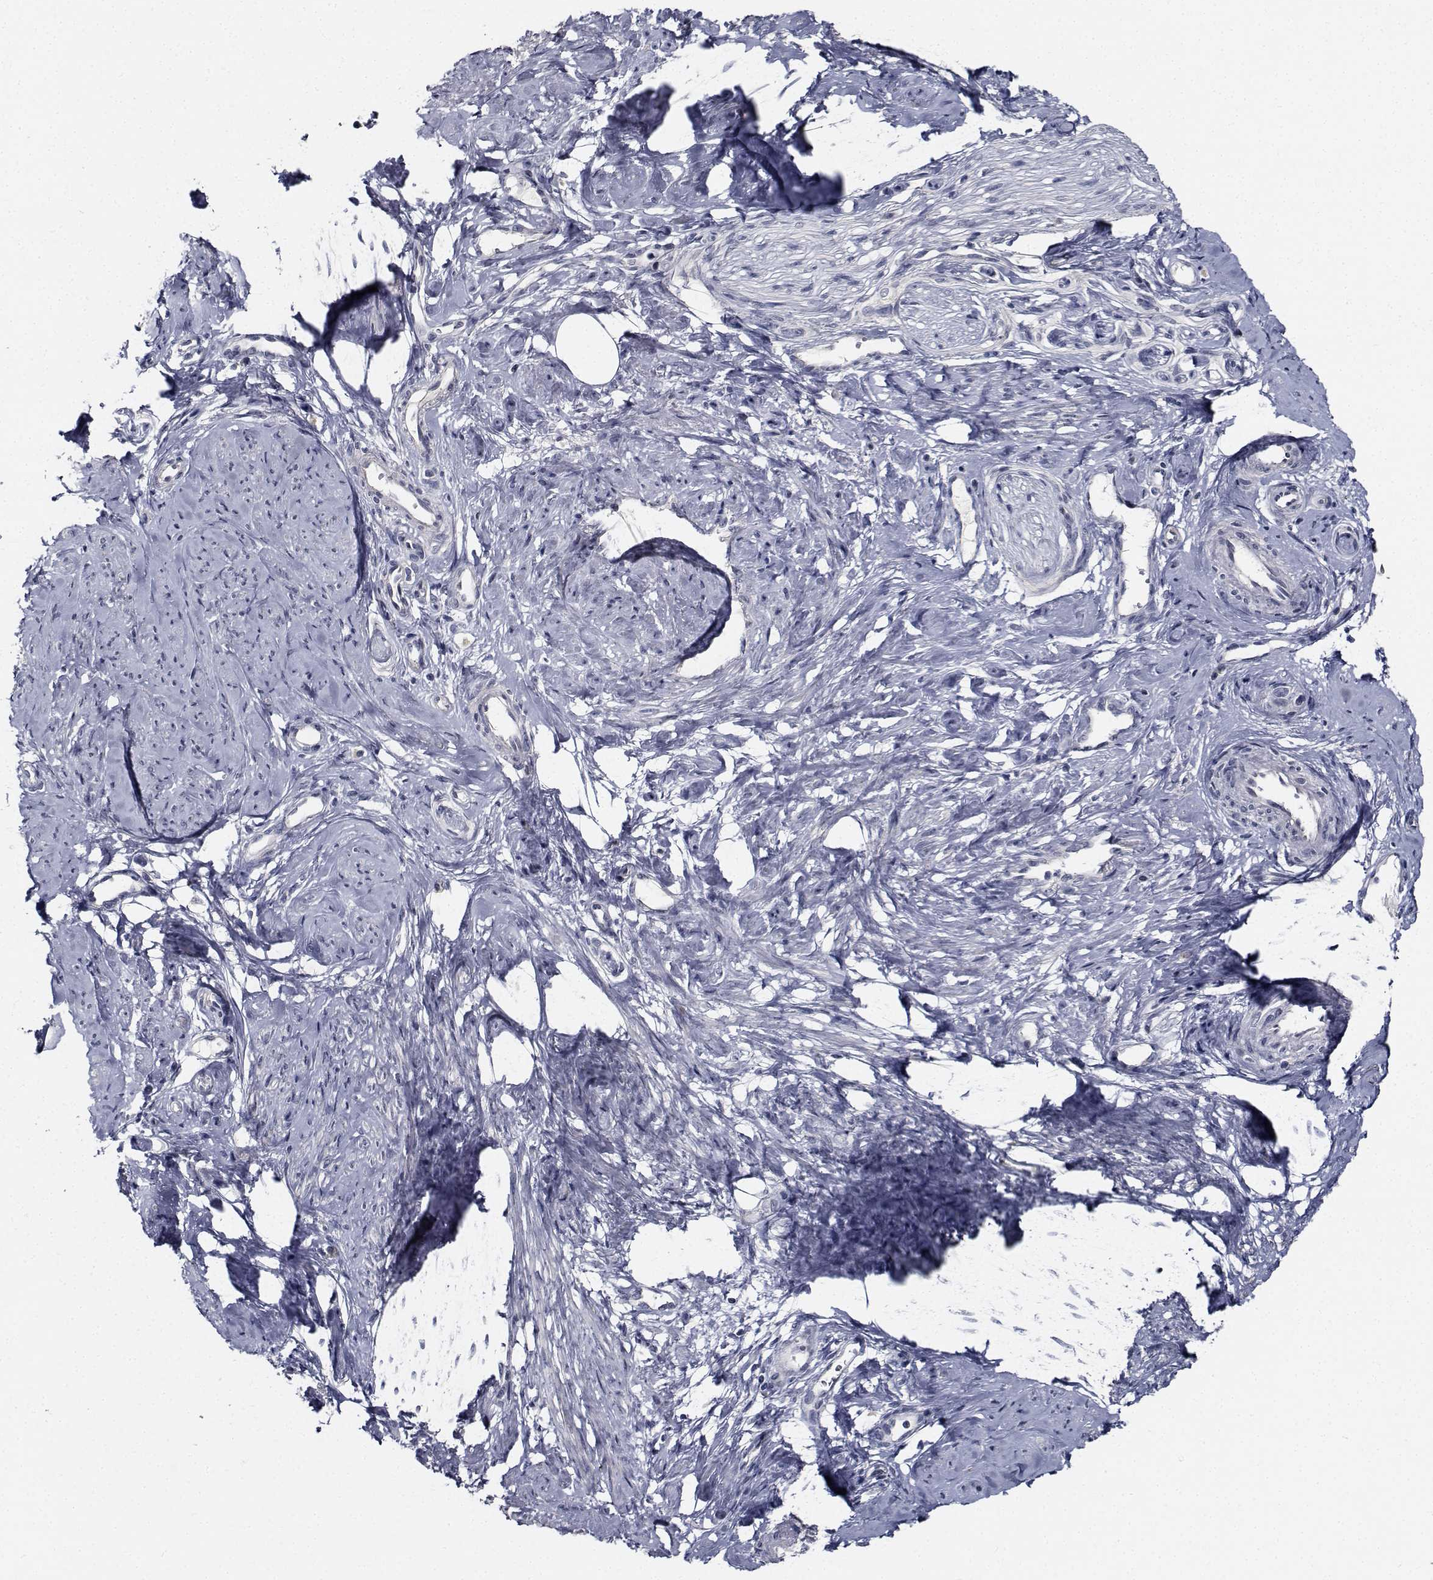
{"staining": {"intensity": "negative", "quantity": "none", "location": "none"}, "tissue": "smooth muscle", "cell_type": "Smooth muscle cells", "image_type": "normal", "snomed": [{"axis": "morphology", "description": "Normal tissue, NOS"}, {"axis": "topography", "description": "Smooth muscle"}], "caption": "Protein analysis of benign smooth muscle demonstrates no significant positivity in smooth muscle cells. (Brightfield microscopy of DAB (3,3'-diaminobenzidine) immunohistochemistry at high magnification).", "gene": "NVL", "patient": {"sex": "female", "age": 48}}